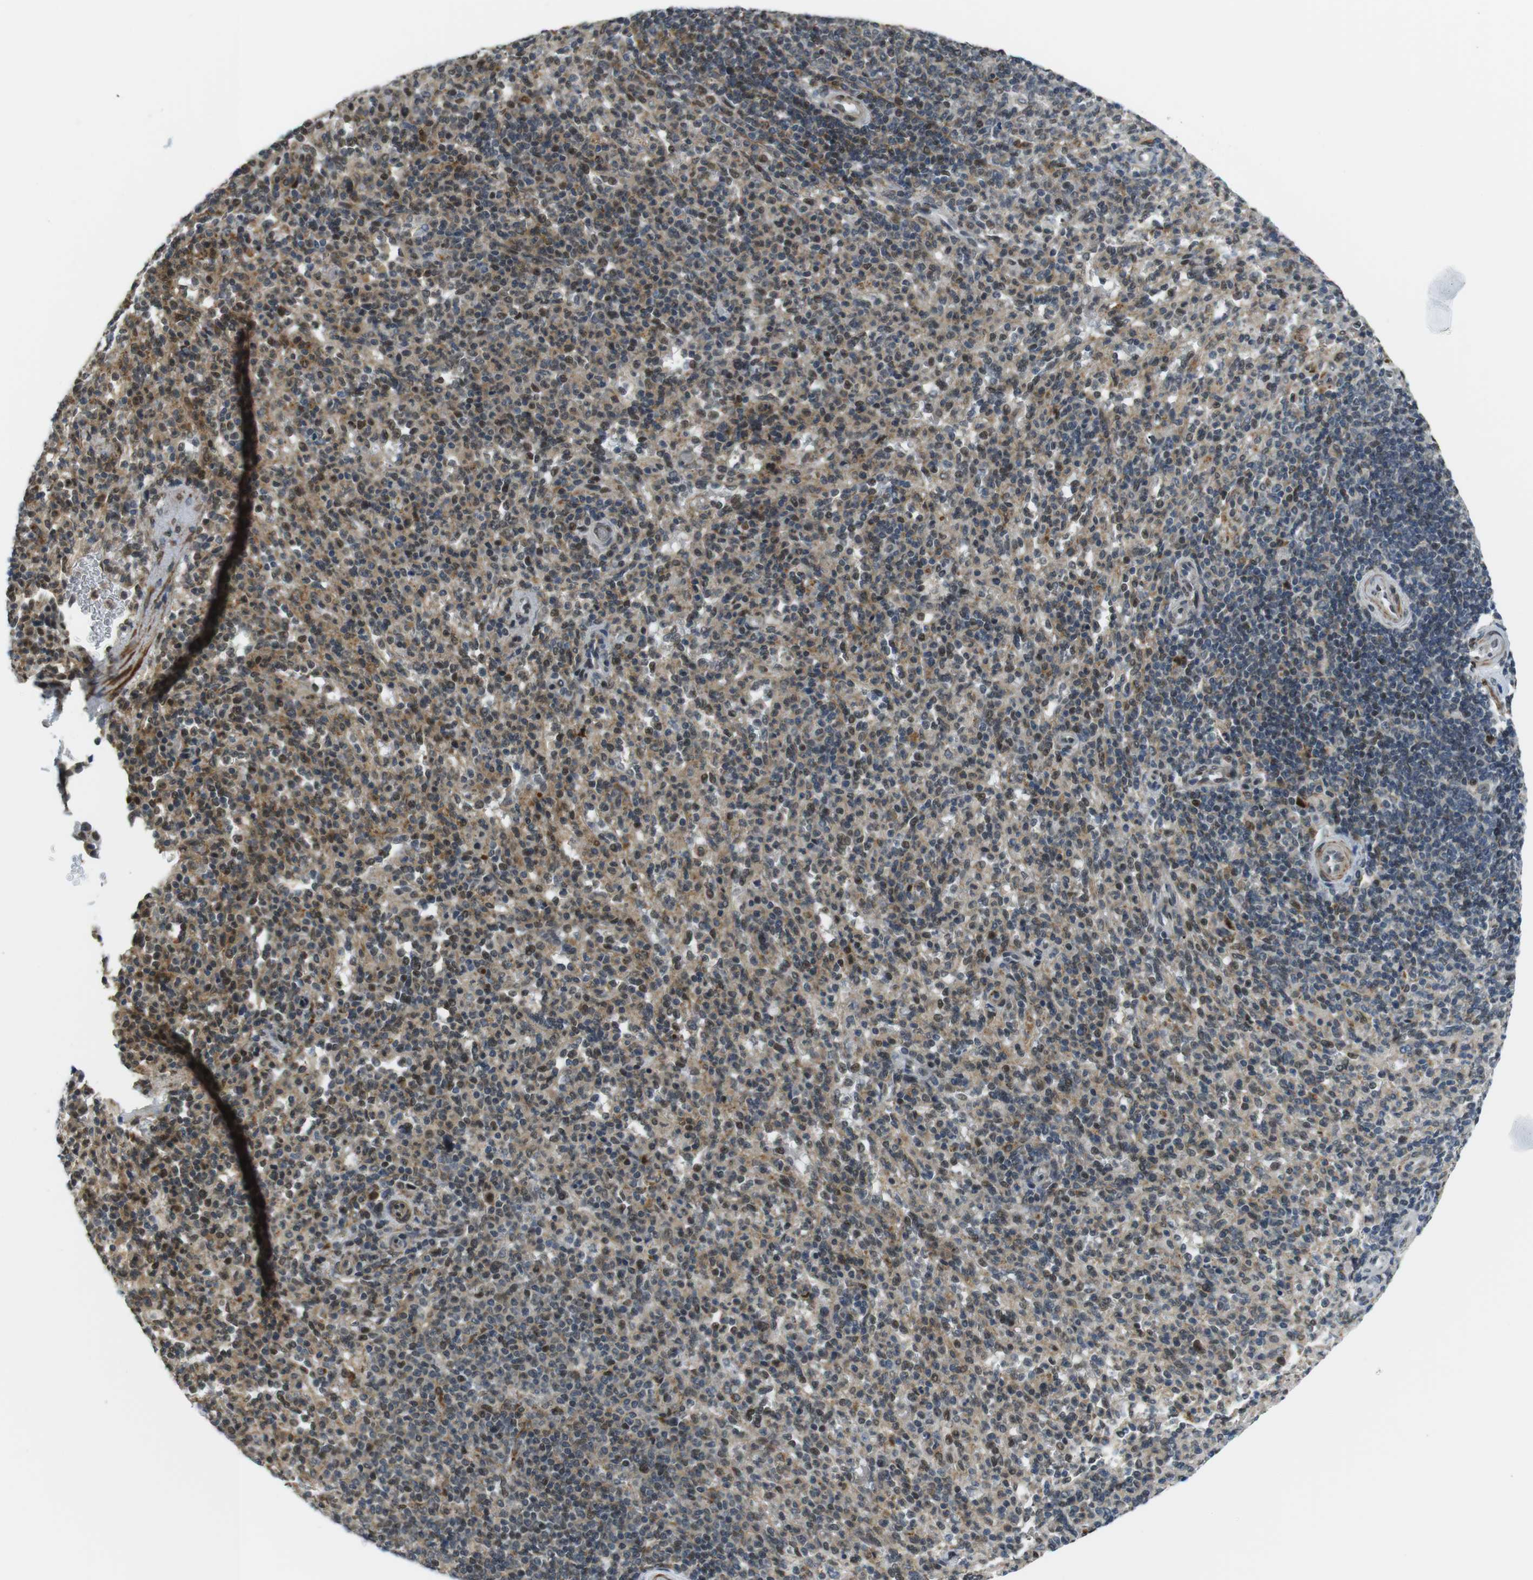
{"staining": {"intensity": "moderate", "quantity": "25%-75%", "location": "cytoplasmic/membranous,nuclear"}, "tissue": "spleen", "cell_type": "Cells in red pulp", "image_type": "normal", "snomed": [{"axis": "morphology", "description": "Normal tissue, NOS"}, {"axis": "topography", "description": "Spleen"}], "caption": "Human spleen stained for a protein (brown) reveals moderate cytoplasmic/membranous,nuclear positive positivity in about 25%-75% of cells in red pulp.", "gene": "USP7", "patient": {"sex": "male", "age": 36}}